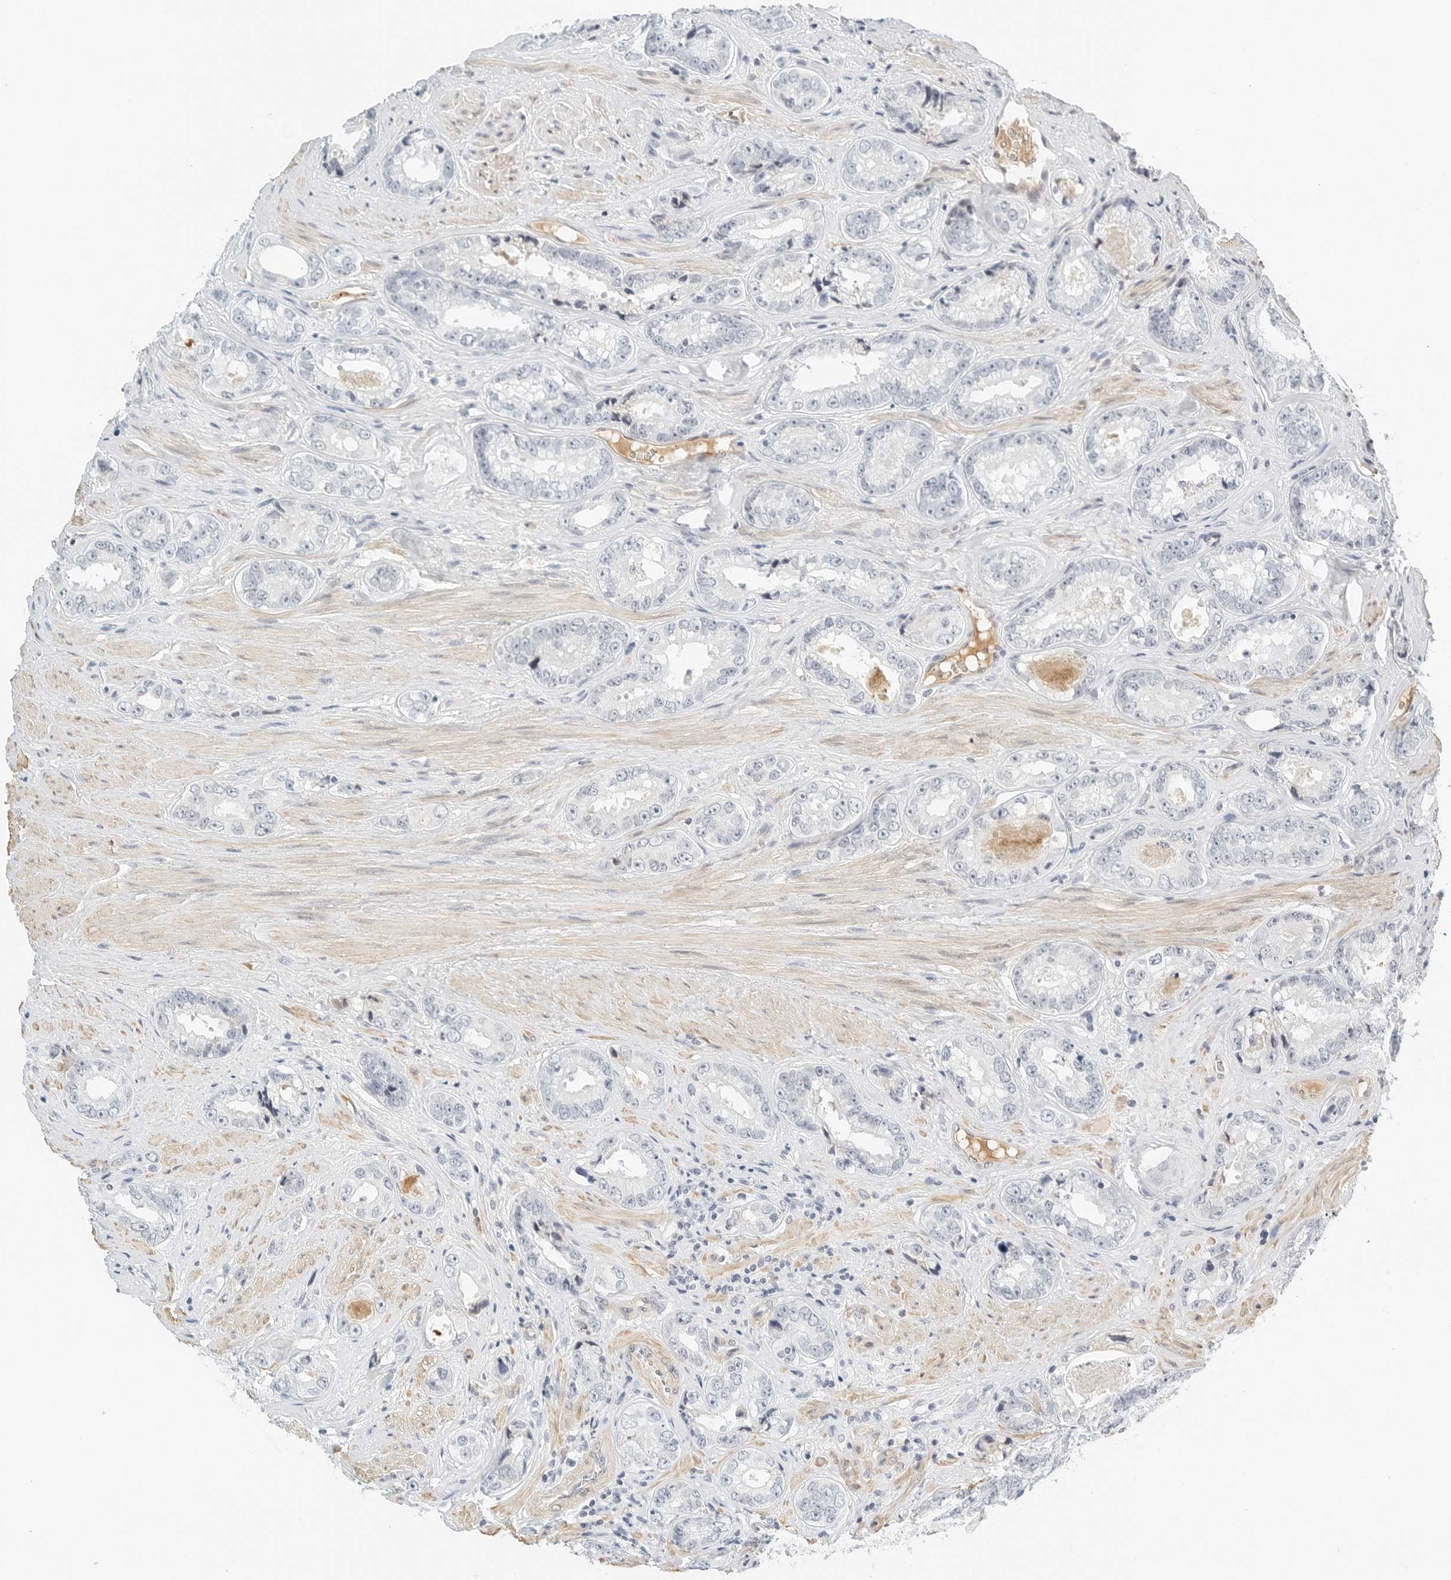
{"staining": {"intensity": "negative", "quantity": "none", "location": "none"}, "tissue": "prostate cancer", "cell_type": "Tumor cells", "image_type": "cancer", "snomed": [{"axis": "morphology", "description": "Adenocarcinoma, High grade"}, {"axis": "topography", "description": "Prostate"}], "caption": "IHC image of prostate cancer (adenocarcinoma (high-grade)) stained for a protein (brown), which reveals no positivity in tumor cells.", "gene": "PKDCC", "patient": {"sex": "male", "age": 61}}